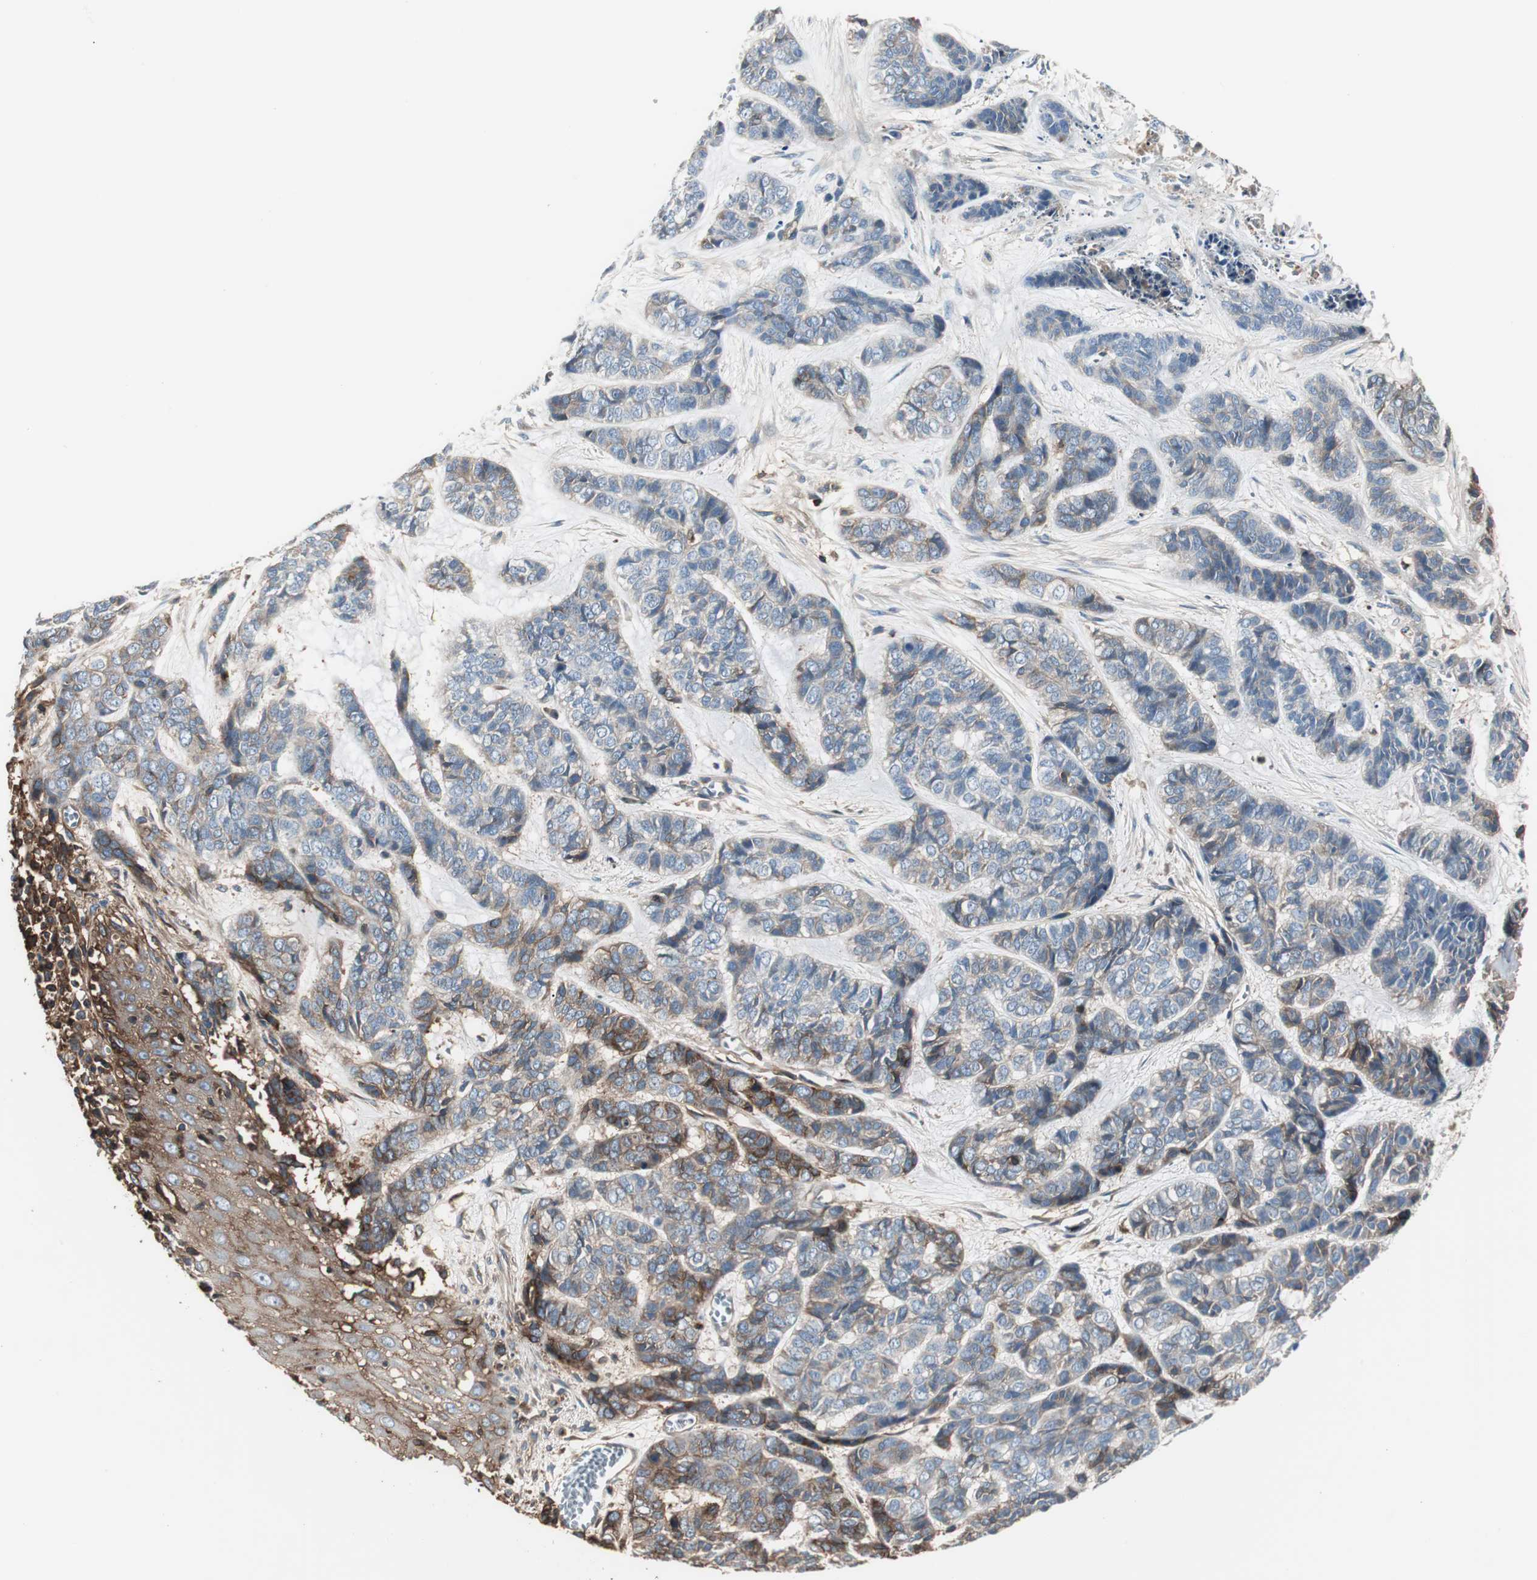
{"staining": {"intensity": "moderate", "quantity": "25%-75%", "location": "cytoplasmic/membranous"}, "tissue": "skin cancer", "cell_type": "Tumor cells", "image_type": "cancer", "snomed": [{"axis": "morphology", "description": "Basal cell carcinoma"}, {"axis": "topography", "description": "Skin"}], "caption": "Brown immunohistochemical staining in human skin cancer (basal cell carcinoma) reveals moderate cytoplasmic/membranous expression in about 25%-75% of tumor cells.", "gene": "B2M", "patient": {"sex": "female", "age": 64}}